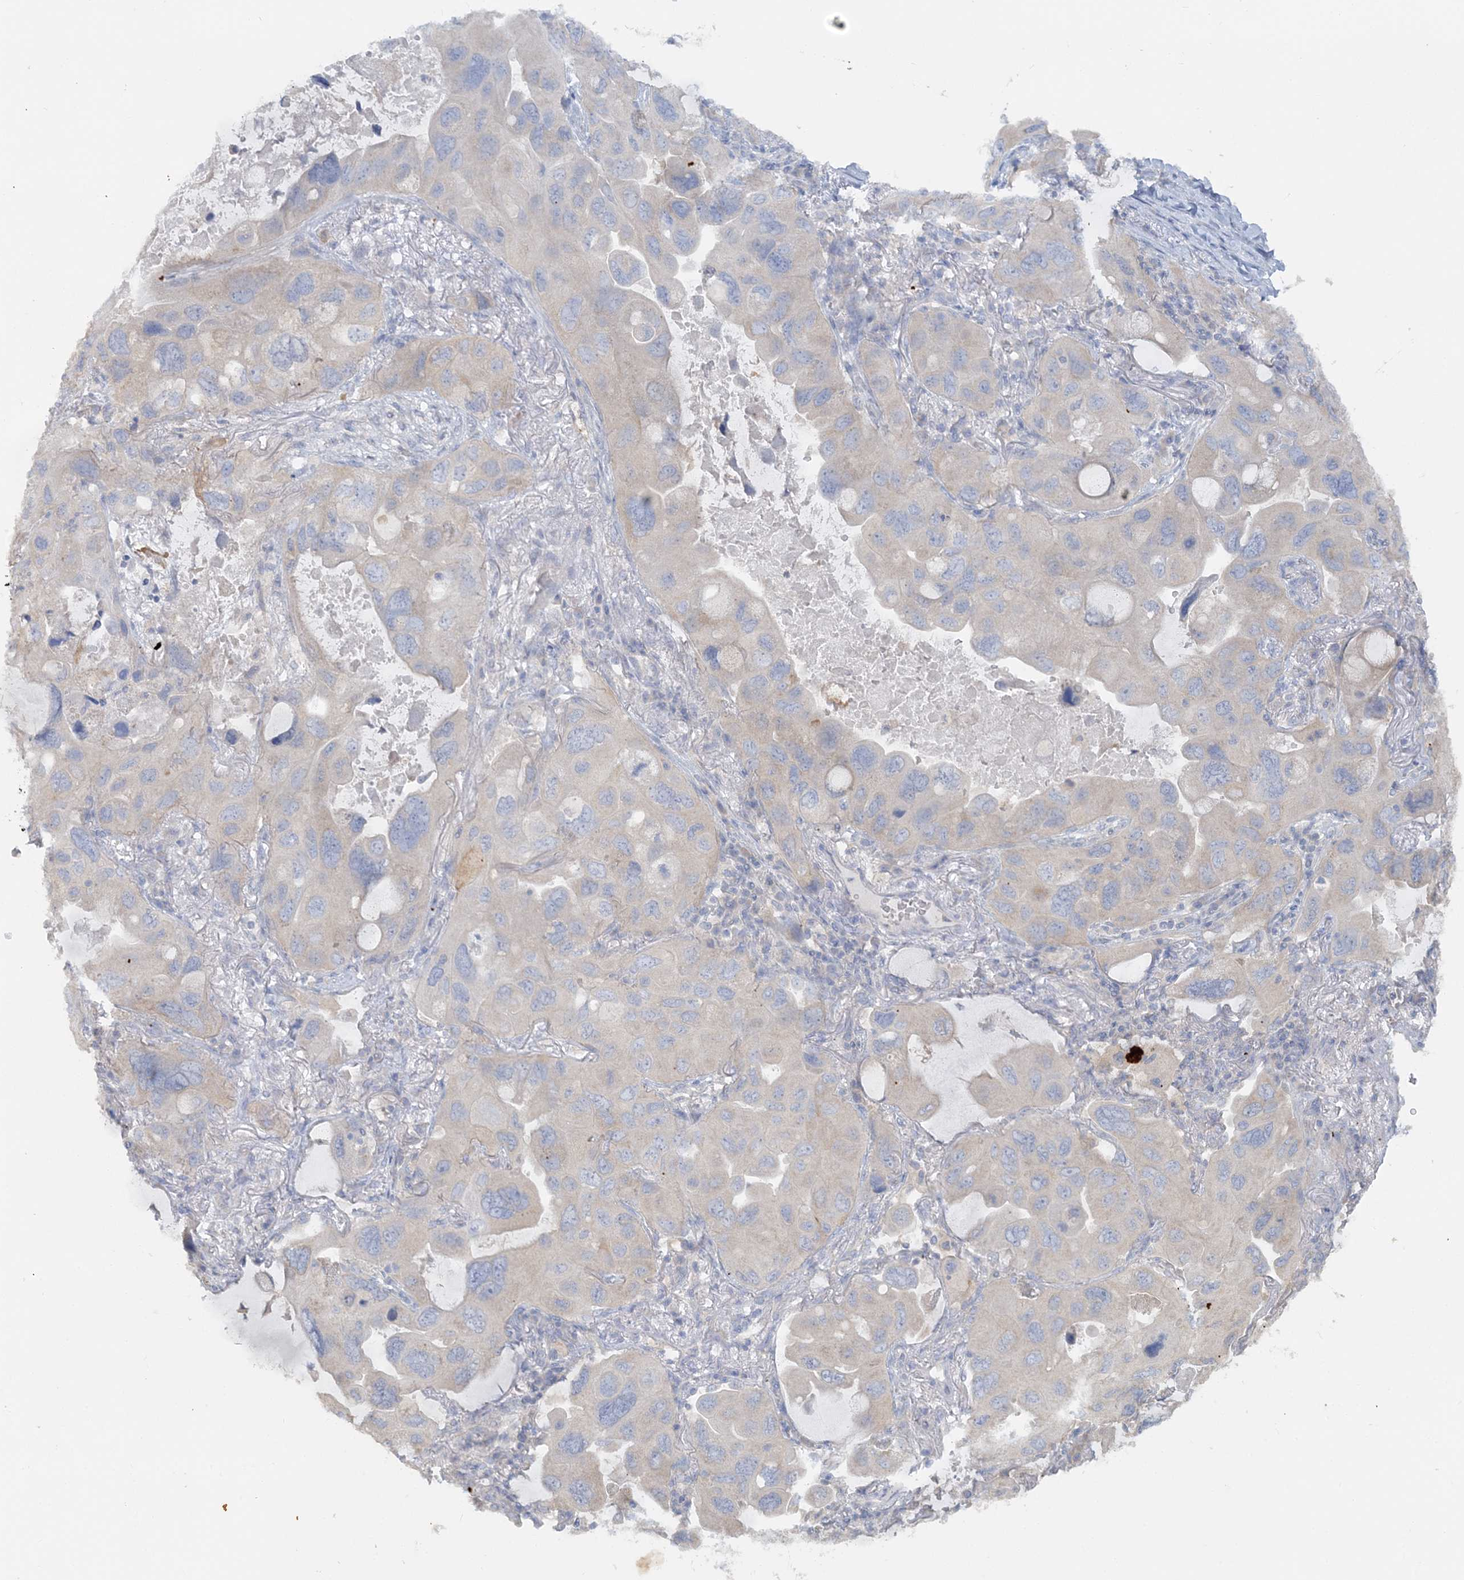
{"staining": {"intensity": "negative", "quantity": "none", "location": "none"}, "tissue": "lung cancer", "cell_type": "Tumor cells", "image_type": "cancer", "snomed": [{"axis": "morphology", "description": "Squamous cell carcinoma, NOS"}, {"axis": "topography", "description": "Lung"}], "caption": "This image is of lung cancer (squamous cell carcinoma) stained with immunohistochemistry (IHC) to label a protein in brown with the nuclei are counter-stained blue. There is no expression in tumor cells.", "gene": "TBC1D5", "patient": {"sex": "female", "age": 73}}